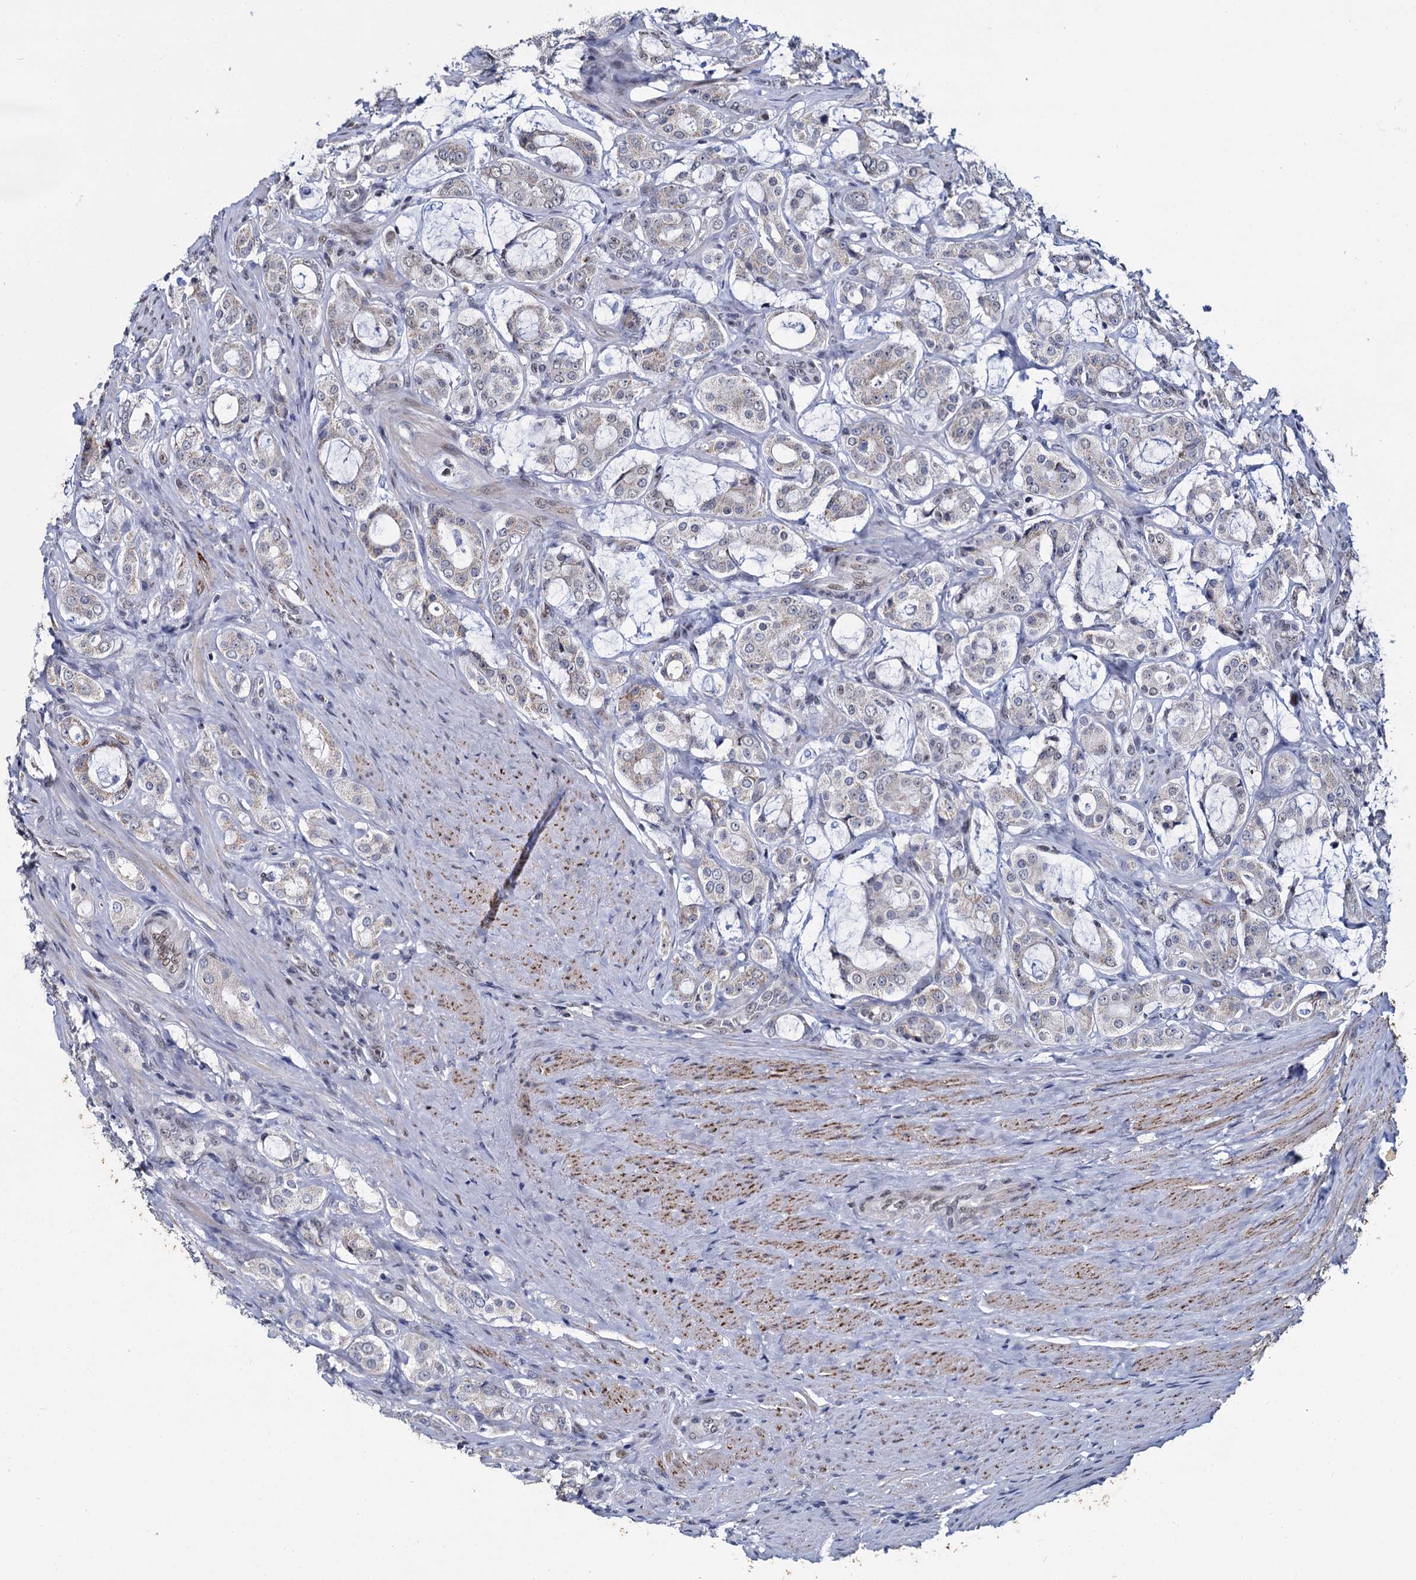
{"staining": {"intensity": "moderate", "quantity": "<25%", "location": "cytoplasmic/membranous,nuclear"}, "tissue": "prostate cancer", "cell_type": "Tumor cells", "image_type": "cancer", "snomed": [{"axis": "morphology", "description": "Adenocarcinoma, High grade"}, {"axis": "topography", "description": "Prostate"}], "caption": "A brown stain labels moderate cytoplasmic/membranous and nuclear staining of a protein in human prostate cancer (high-grade adenocarcinoma) tumor cells.", "gene": "RPUSD4", "patient": {"sex": "male", "age": 63}}